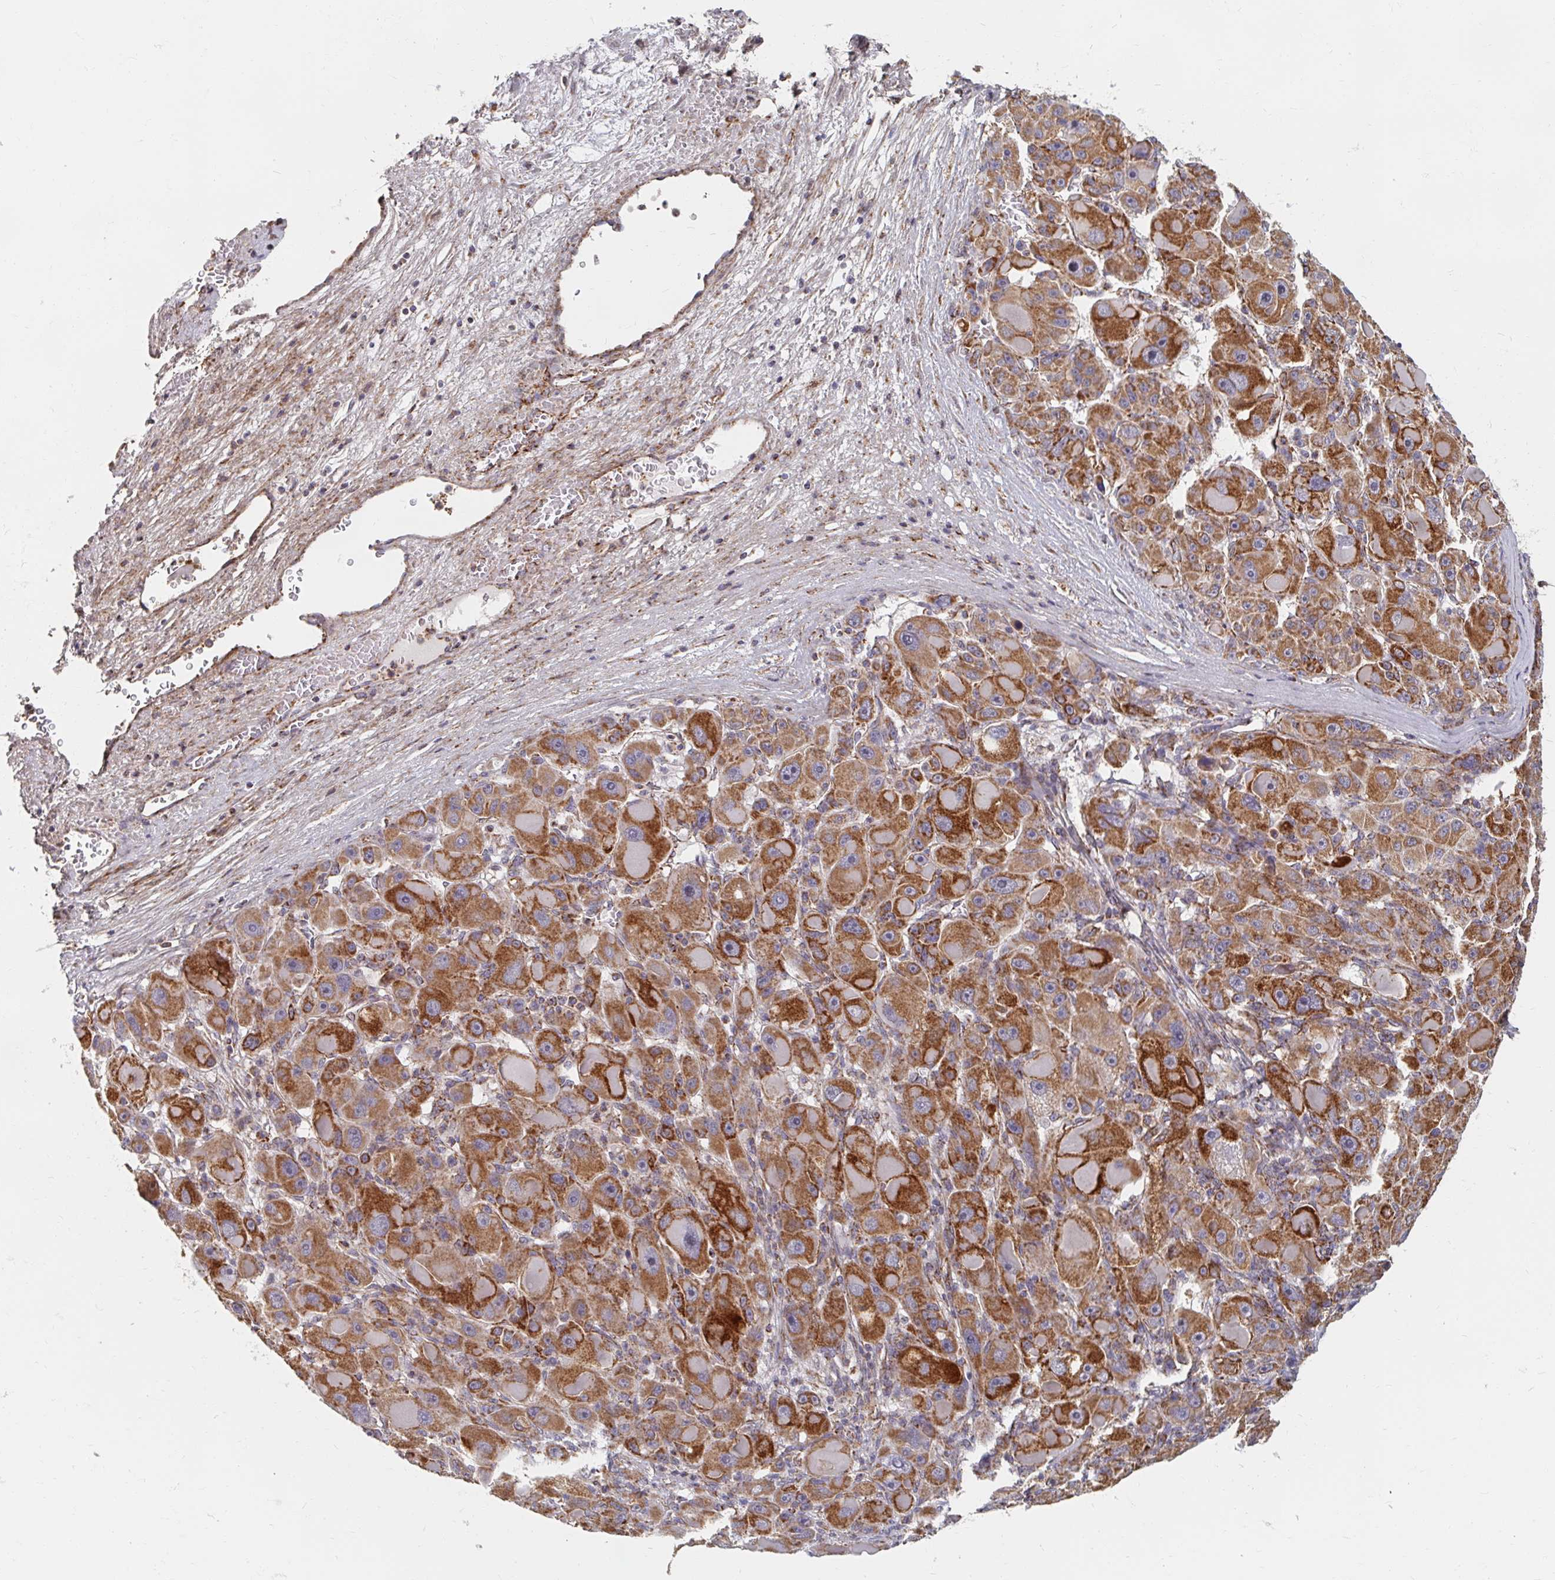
{"staining": {"intensity": "strong", "quantity": ">75%", "location": "cytoplasmic/membranous"}, "tissue": "liver cancer", "cell_type": "Tumor cells", "image_type": "cancer", "snomed": [{"axis": "morphology", "description": "Carcinoma, Hepatocellular, NOS"}, {"axis": "topography", "description": "Liver"}], "caption": "Protein expression by immunohistochemistry (IHC) reveals strong cytoplasmic/membranous staining in about >75% of tumor cells in liver cancer (hepatocellular carcinoma).", "gene": "MAVS", "patient": {"sex": "male", "age": 76}}